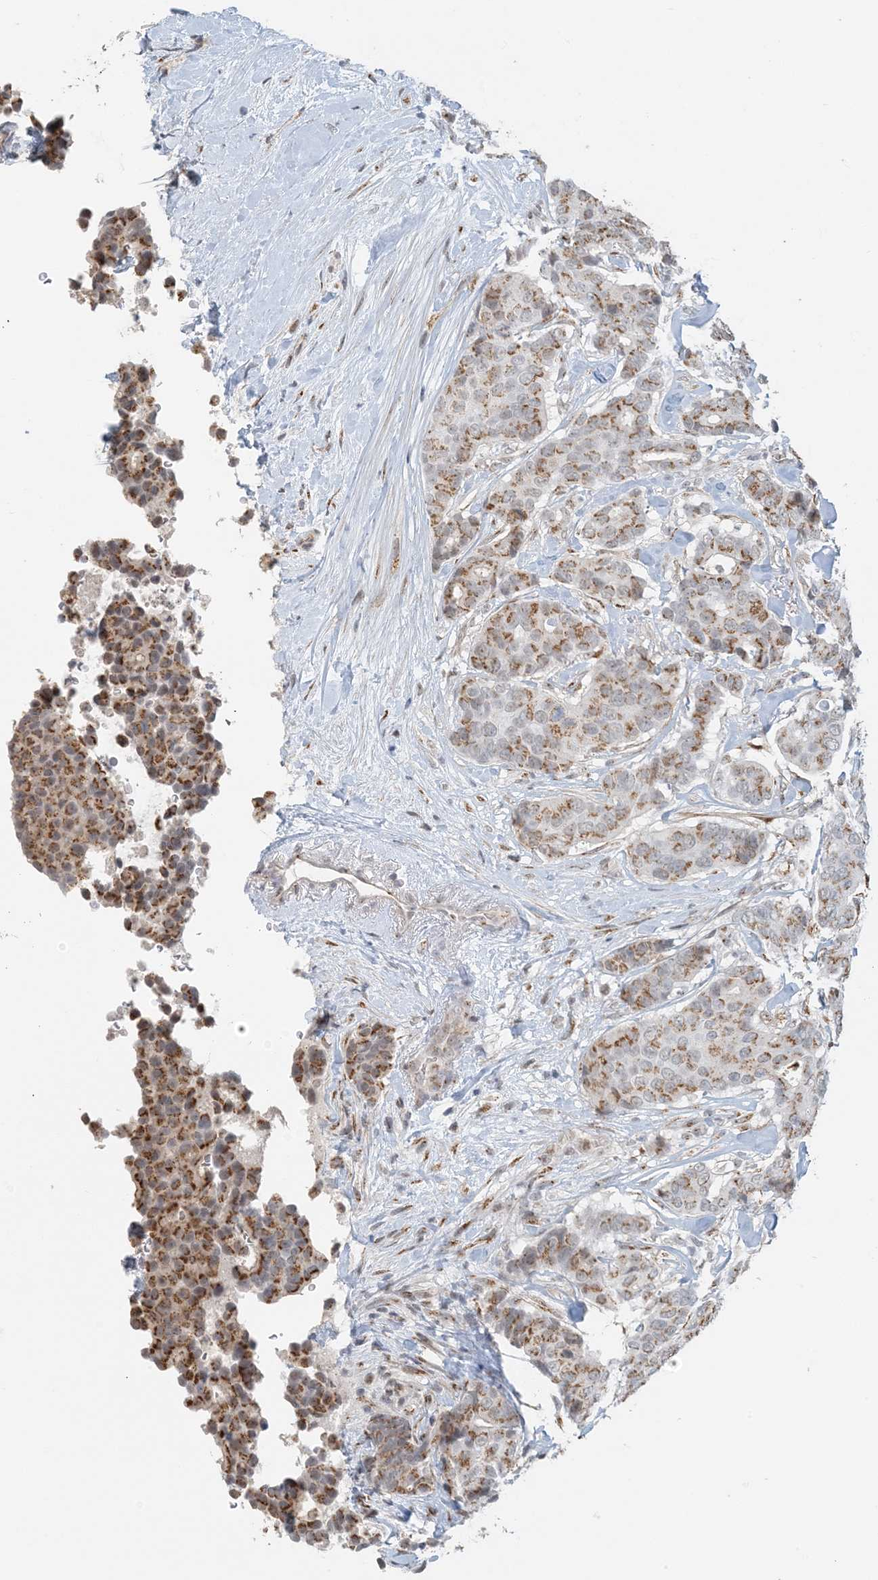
{"staining": {"intensity": "strong", "quantity": ">75%", "location": "cytoplasmic/membranous"}, "tissue": "breast cancer", "cell_type": "Tumor cells", "image_type": "cancer", "snomed": [{"axis": "morphology", "description": "Duct carcinoma"}, {"axis": "topography", "description": "Breast"}], "caption": "DAB immunohistochemical staining of human breast cancer demonstrates strong cytoplasmic/membranous protein positivity in approximately >75% of tumor cells.", "gene": "ZCCHC4", "patient": {"sex": "female", "age": 75}}